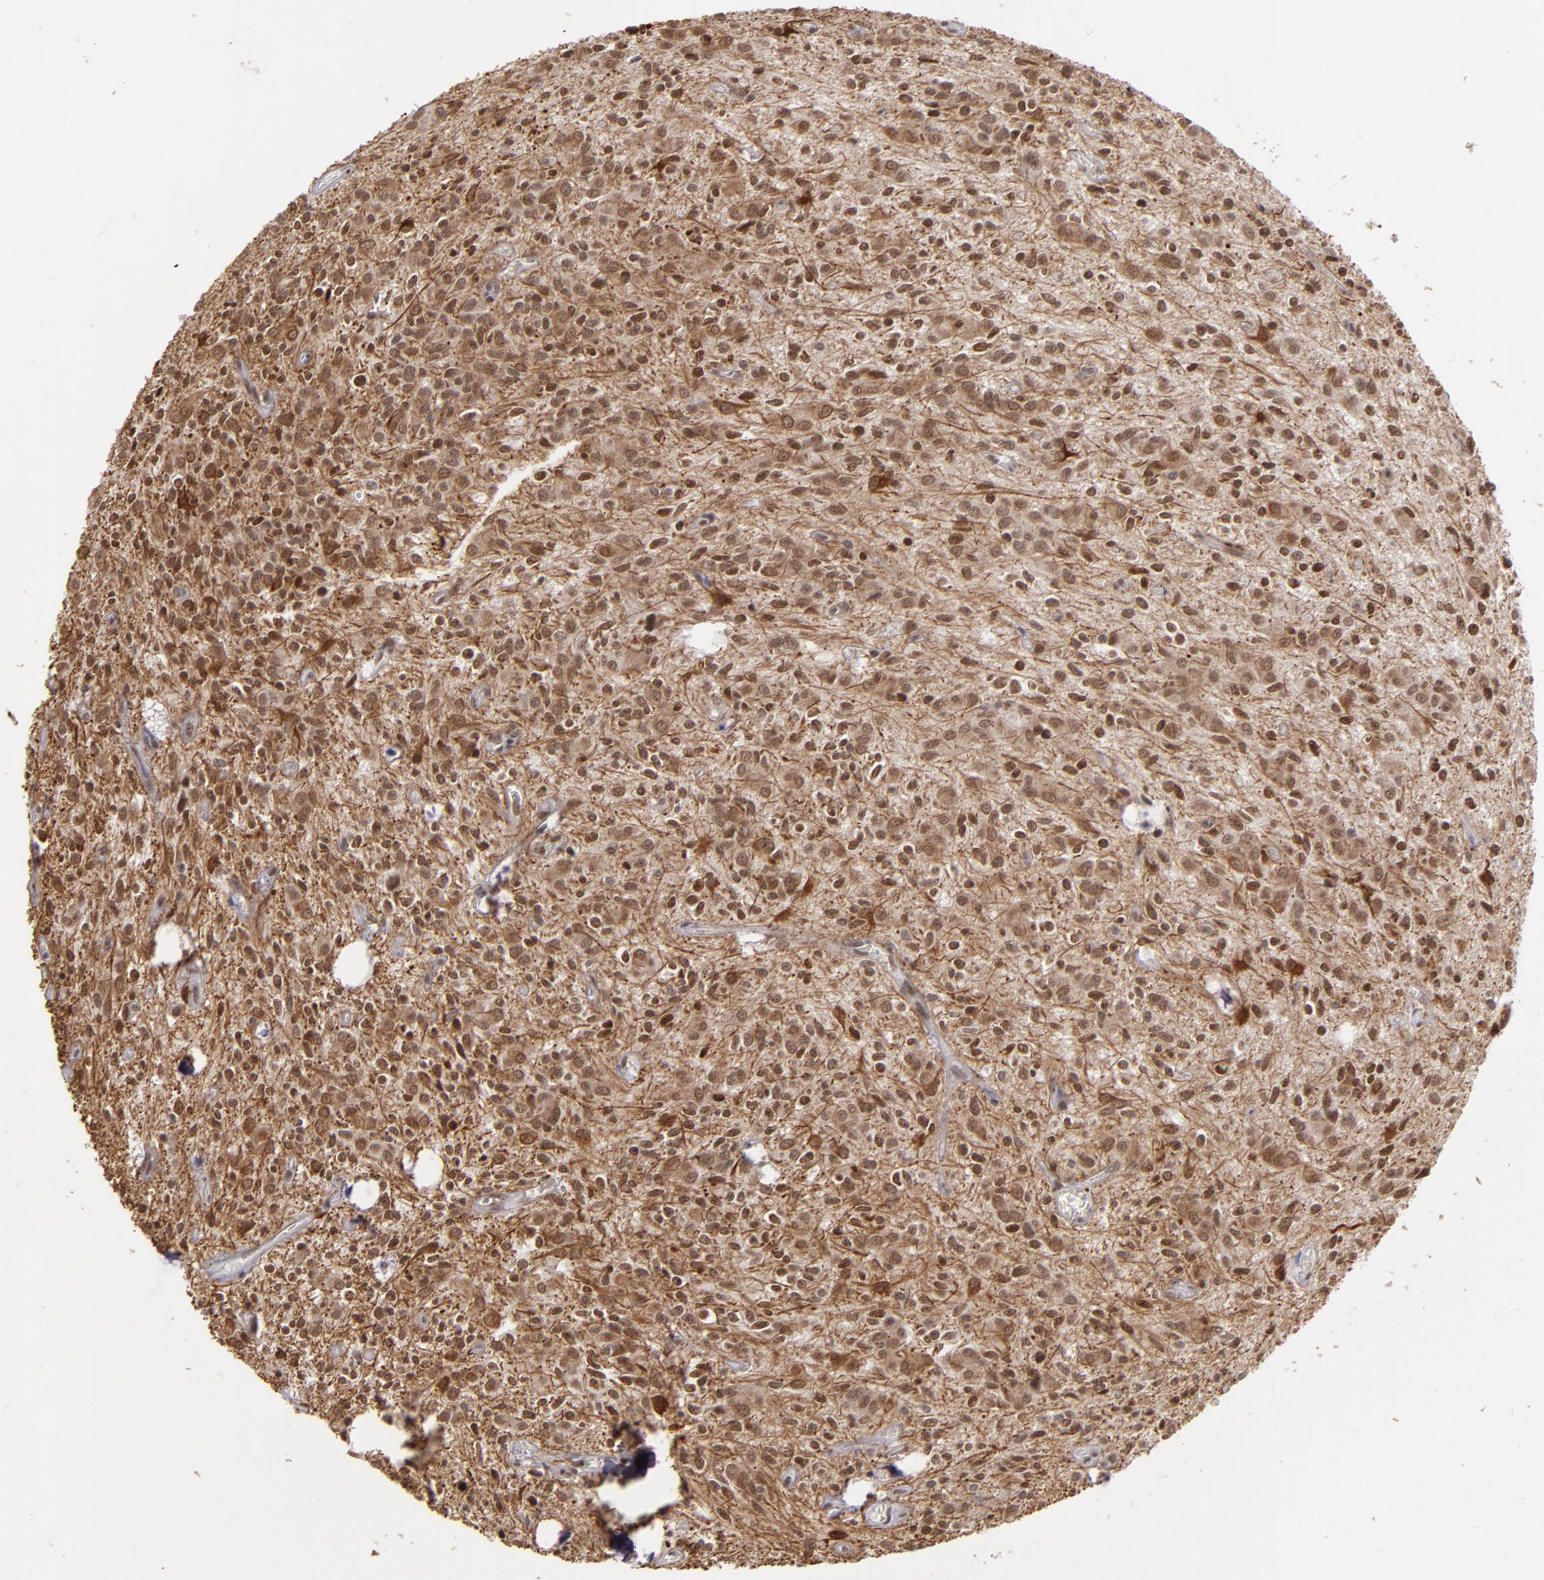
{"staining": {"intensity": "moderate", "quantity": "25%-75%", "location": "cytoplasmic/membranous,nuclear"}, "tissue": "glioma", "cell_type": "Tumor cells", "image_type": "cancer", "snomed": [{"axis": "morphology", "description": "Glioma, malignant, Low grade"}, {"axis": "topography", "description": "Brain"}], "caption": "Glioma stained with IHC shows moderate cytoplasmic/membranous and nuclear positivity in about 25%-75% of tumor cells.", "gene": "MLLT3", "patient": {"sex": "female", "age": 15}}